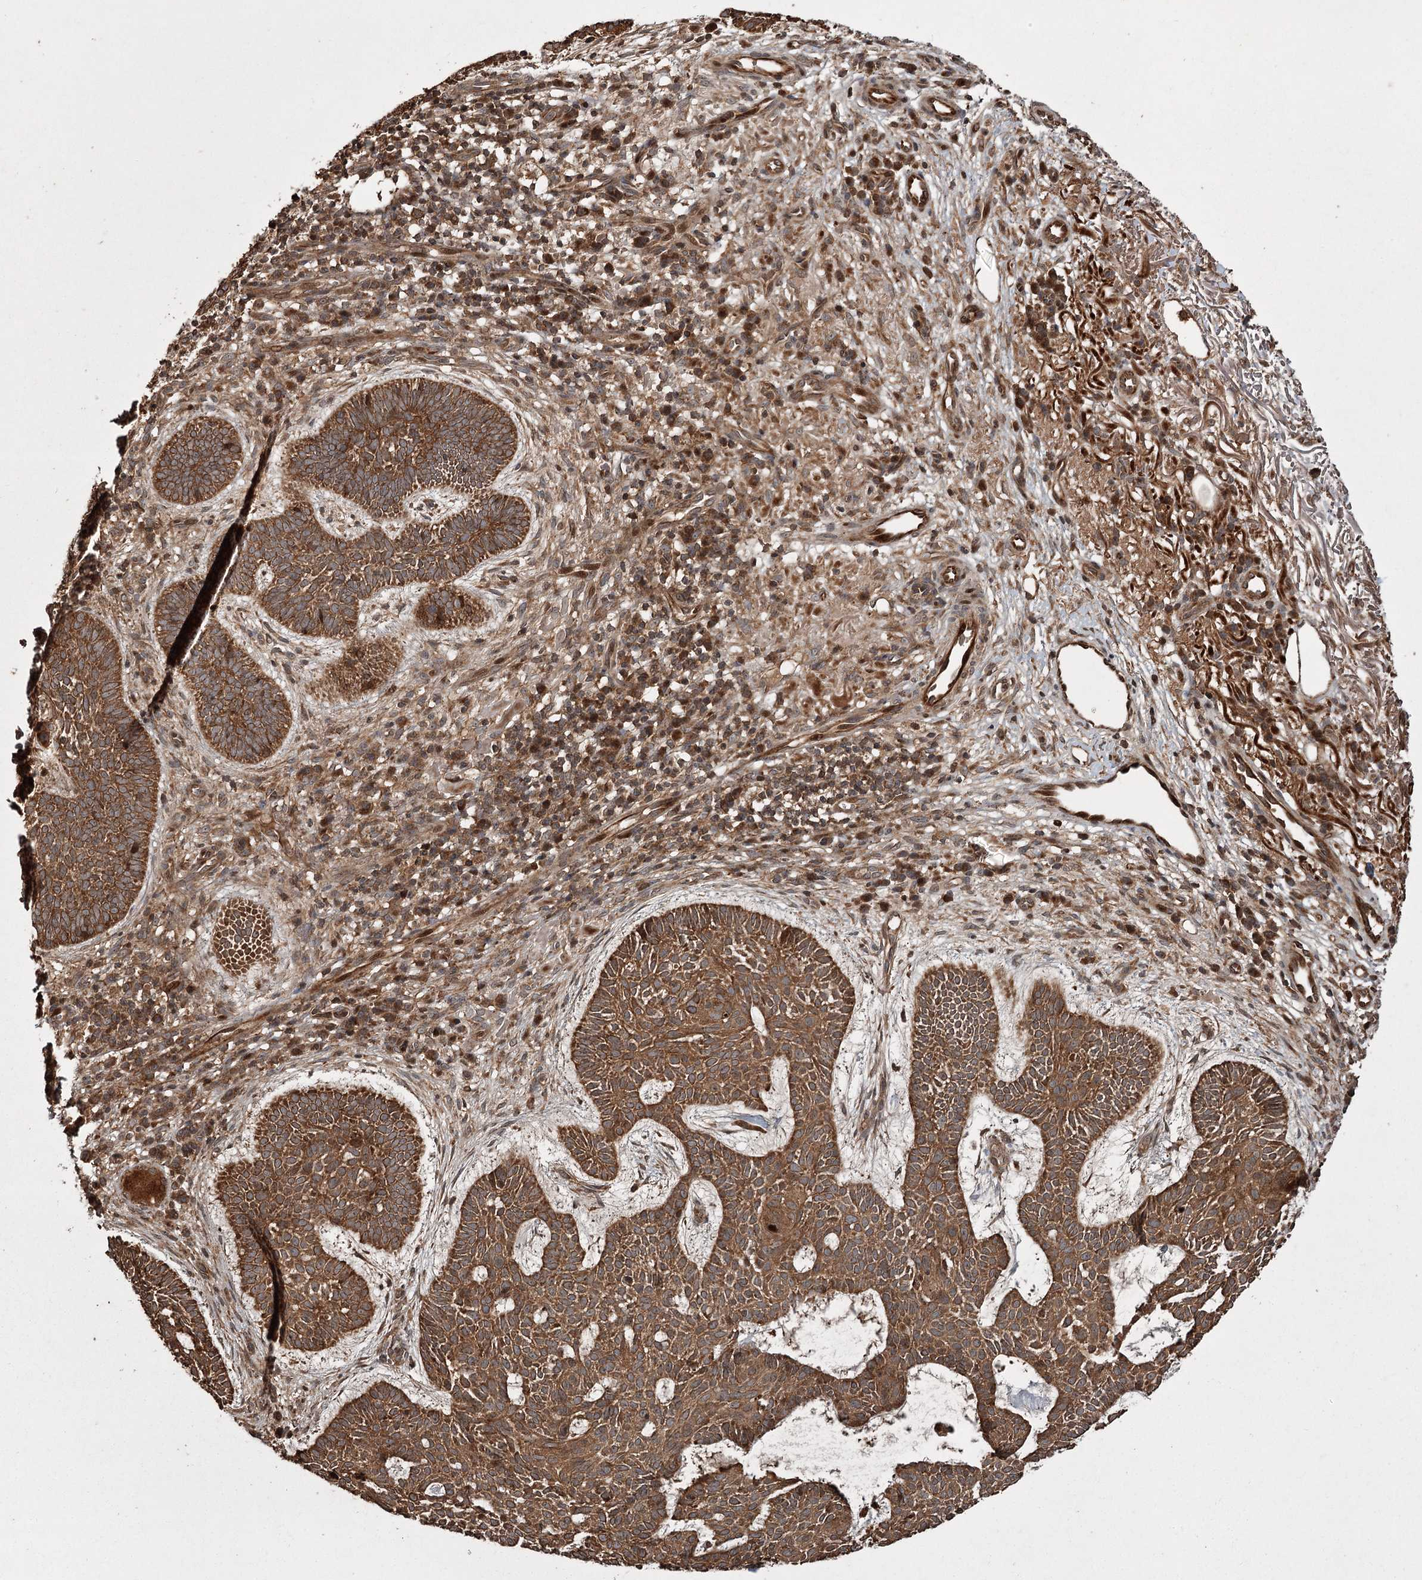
{"staining": {"intensity": "strong", "quantity": ">75%", "location": "cytoplasmic/membranous"}, "tissue": "skin cancer", "cell_type": "Tumor cells", "image_type": "cancer", "snomed": [{"axis": "morphology", "description": "Basal cell carcinoma"}, {"axis": "topography", "description": "Skin"}], "caption": "Skin cancer (basal cell carcinoma) stained with immunohistochemistry (IHC) displays strong cytoplasmic/membranous expression in approximately >75% of tumor cells.", "gene": "RPAP3", "patient": {"sex": "male", "age": 85}}